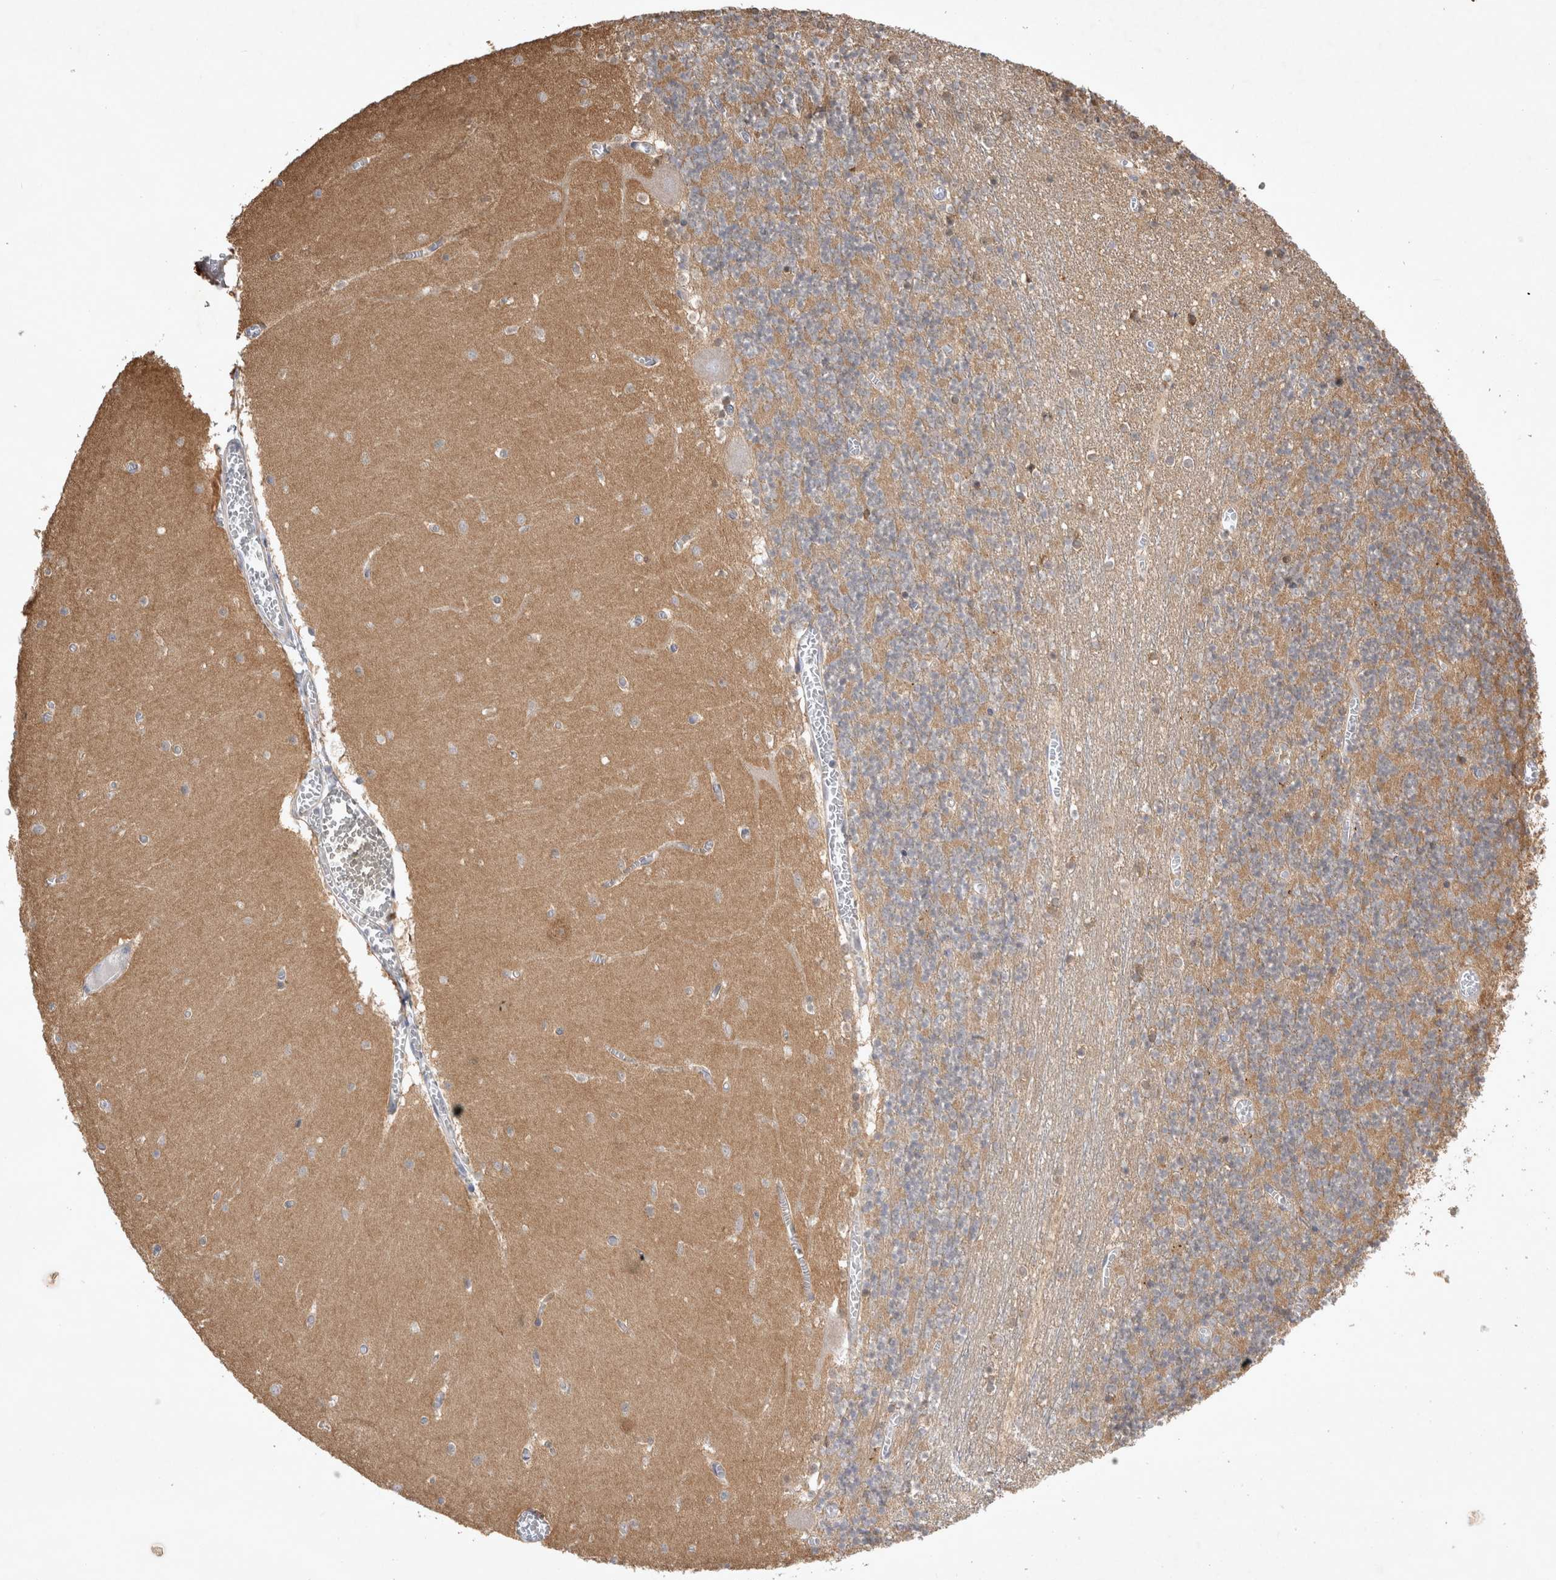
{"staining": {"intensity": "moderate", "quantity": "25%-75%", "location": "cytoplasmic/membranous"}, "tissue": "cerebellum", "cell_type": "Cells in granular layer", "image_type": "normal", "snomed": [{"axis": "morphology", "description": "Normal tissue, NOS"}, {"axis": "topography", "description": "Cerebellum"}], "caption": "An immunohistochemistry (IHC) histopathology image of unremarkable tissue is shown. Protein staining in brown highlights moderate cytoplasmic/membranous positivity in cerebellum within cells in granular layer. (brown staining indicates protein expression, while blue staining denotes nuclei).", "gene": "SRD5A3", "patient": {"sex": "female", "age": 28}}